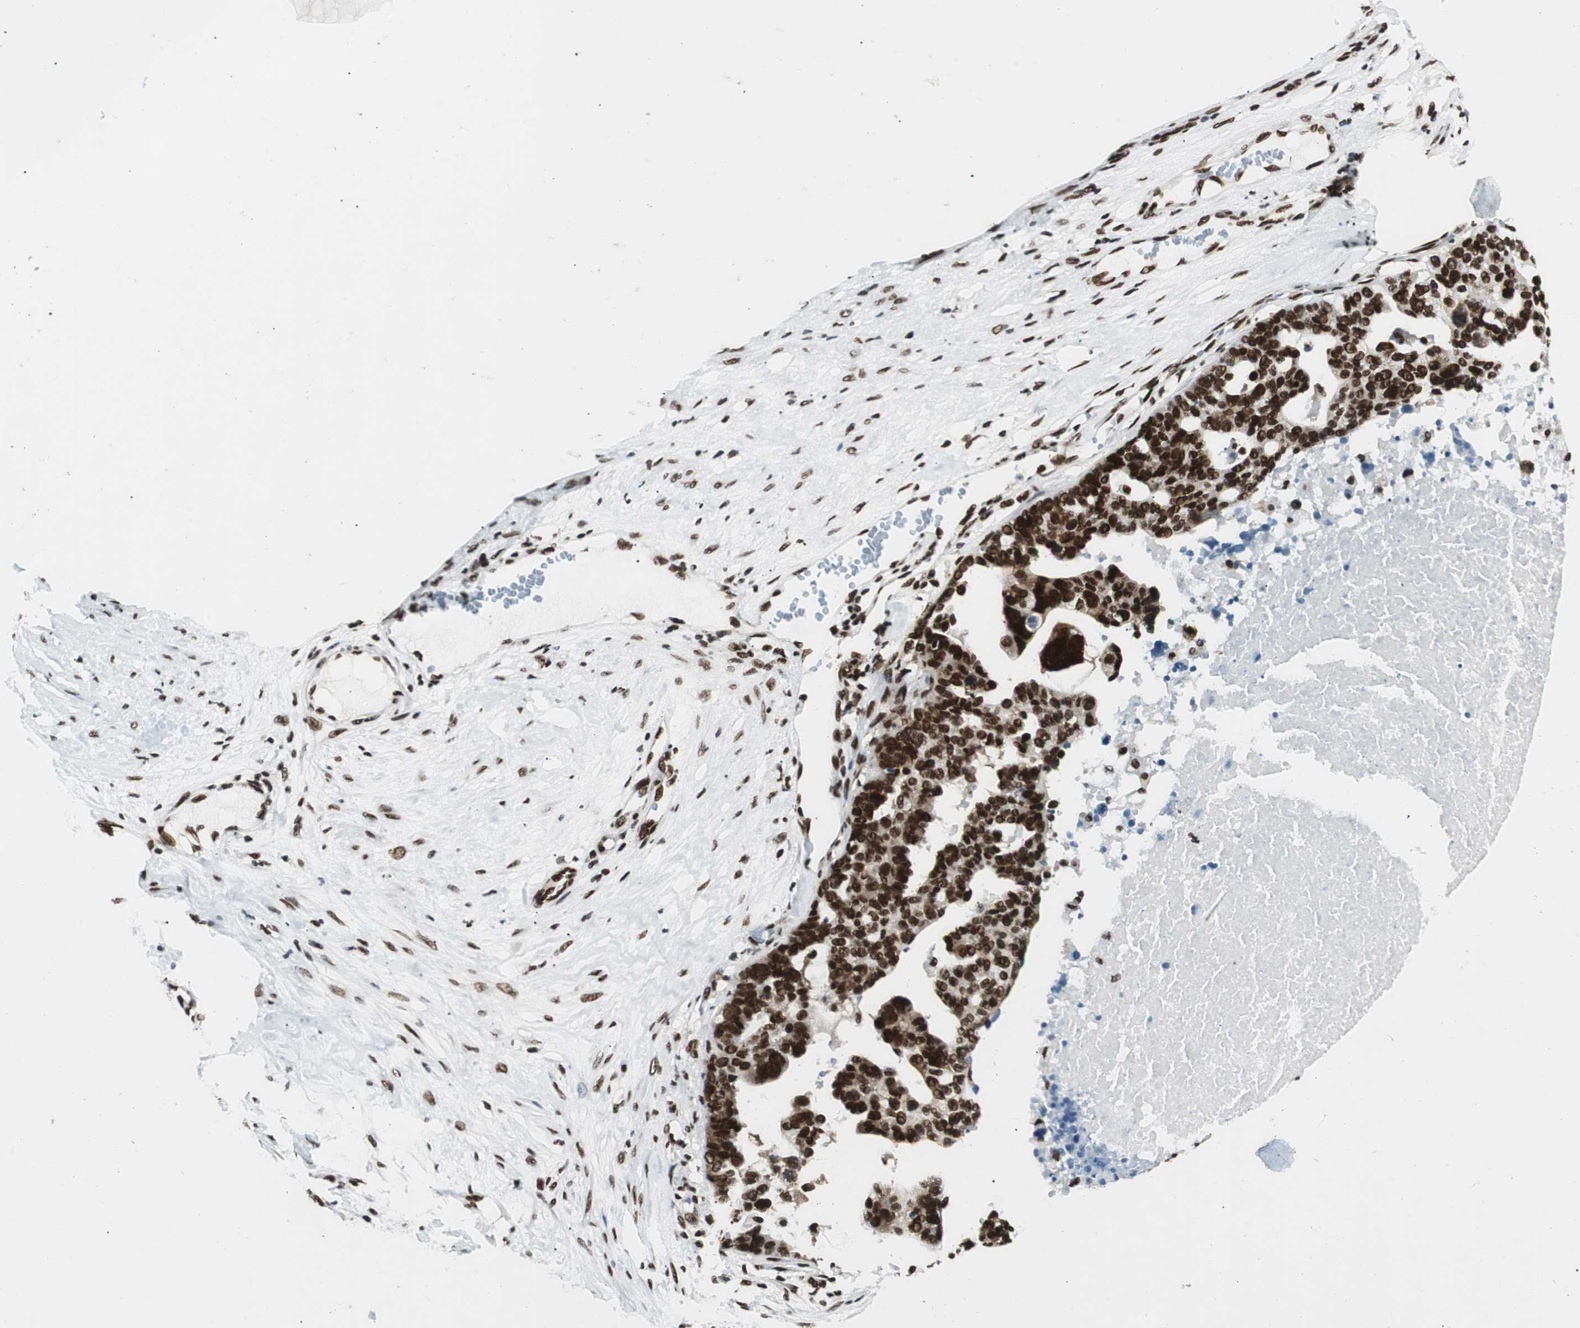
{"staining": {"intensity": "strong", "quantity": ">75%", "location": "nuclear"}, "tissue": "ovarian cancer", "cell_type": "Tumor cells", "image_type": "cancer", "snomed": [{"axis": "morphology", "description": "Cystadenocarcinoma, serous, NOS"}, {"axis": "topography", "description": "Ovary"}], "caption": "Tumor cells demonstrate strong nuclear positivity in approximately >75% of cells in ovarian cancer.", "gene": "EWSR1", "patient": {"sex": "female", "age": 59}}